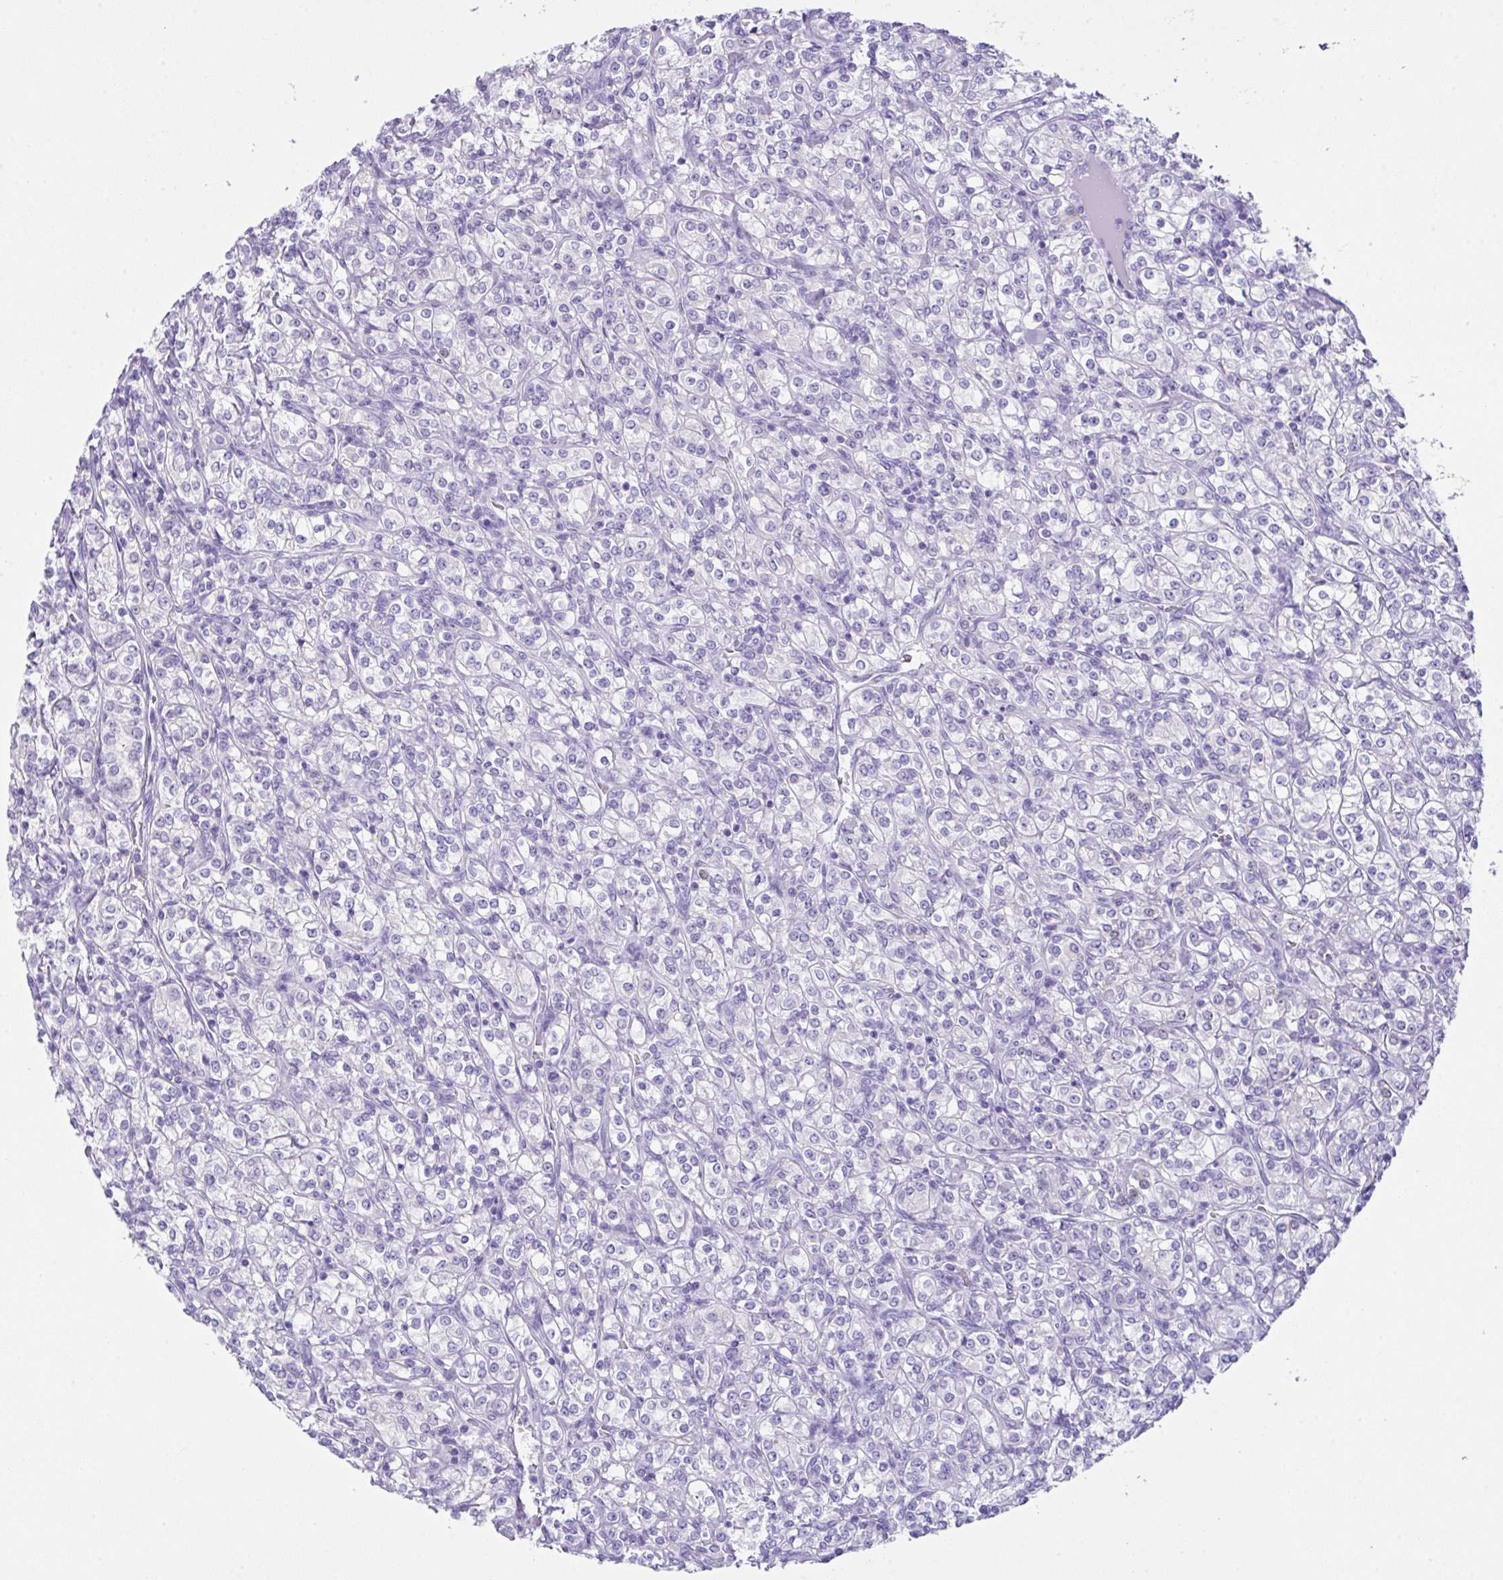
{"staining": {"intensity": "negative", "quantity": "none", "location": "none"}, "tissue": "renal cancer", "cell_type": "Tumor cells", "image_type": "cancer", "snomed": [{"axis": "morphology", "description": "Adenocarcinoma, NOS"}, {"axis": "topography", "description": "Kidney"}], "caption": "A high-resolution histopathology image shows IHC staining of renal adenocarcinoma, which demonstrates no significant staining in tumor cells.", "gene": "LGALS4", "patient": {"sex": "male", "age": 77}}